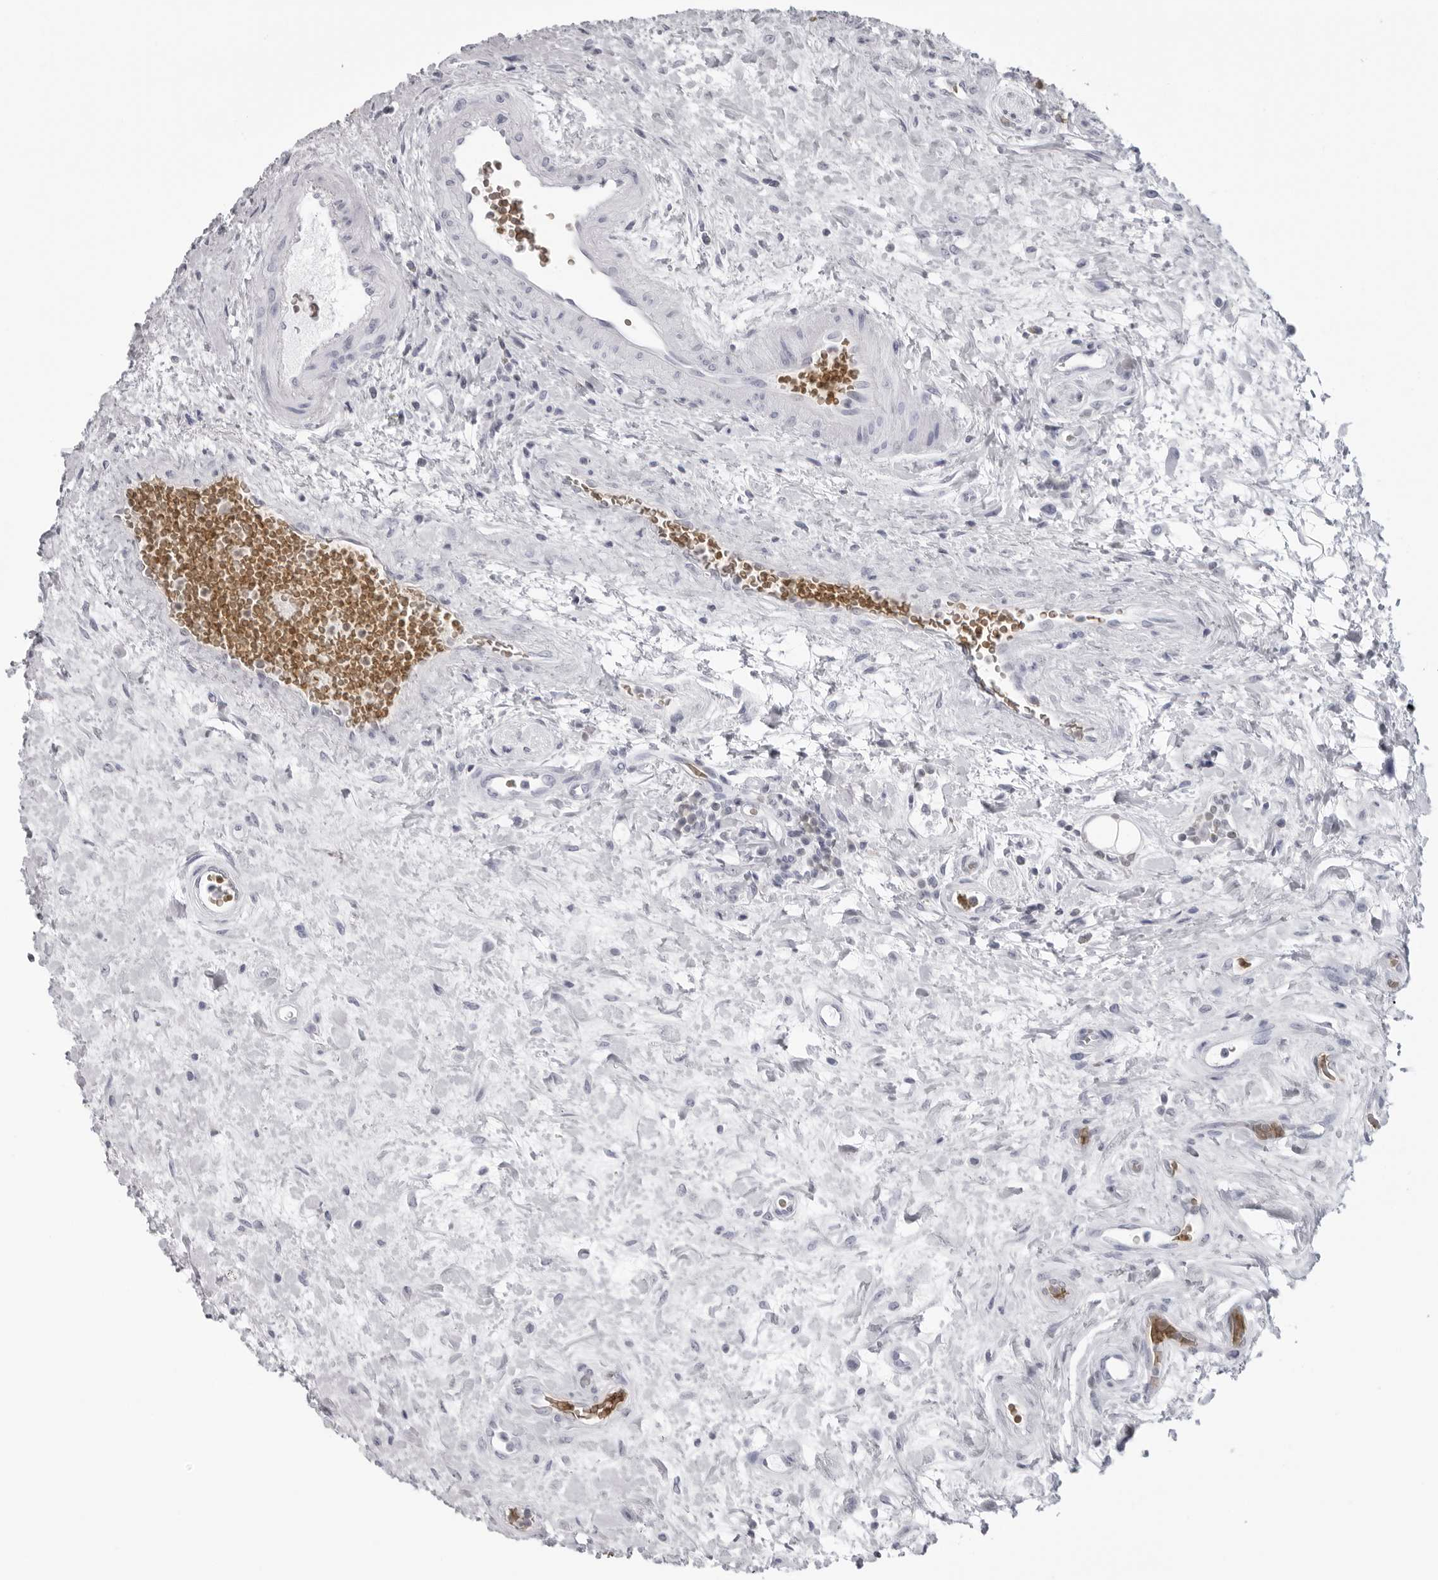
{"staining": {"intensity": "negative", "quantity": "none", "location": "none"}, "tissue": "urothelial cancer", "cell_type": "Tumor cells", "image_type": "cancer", "snomed": [{"axis": "morphology", "description": "Urothelial carcinoma, High grade"}, {"axis": "topography", "description": "Urinary bladder"}], "caption": "This is an immunohistochemistry histopathology image of human urothelial cancer. There is no staining in tumor cells.", "gene": "EPB41", "patient": {"sex": "male", "age": 50}}